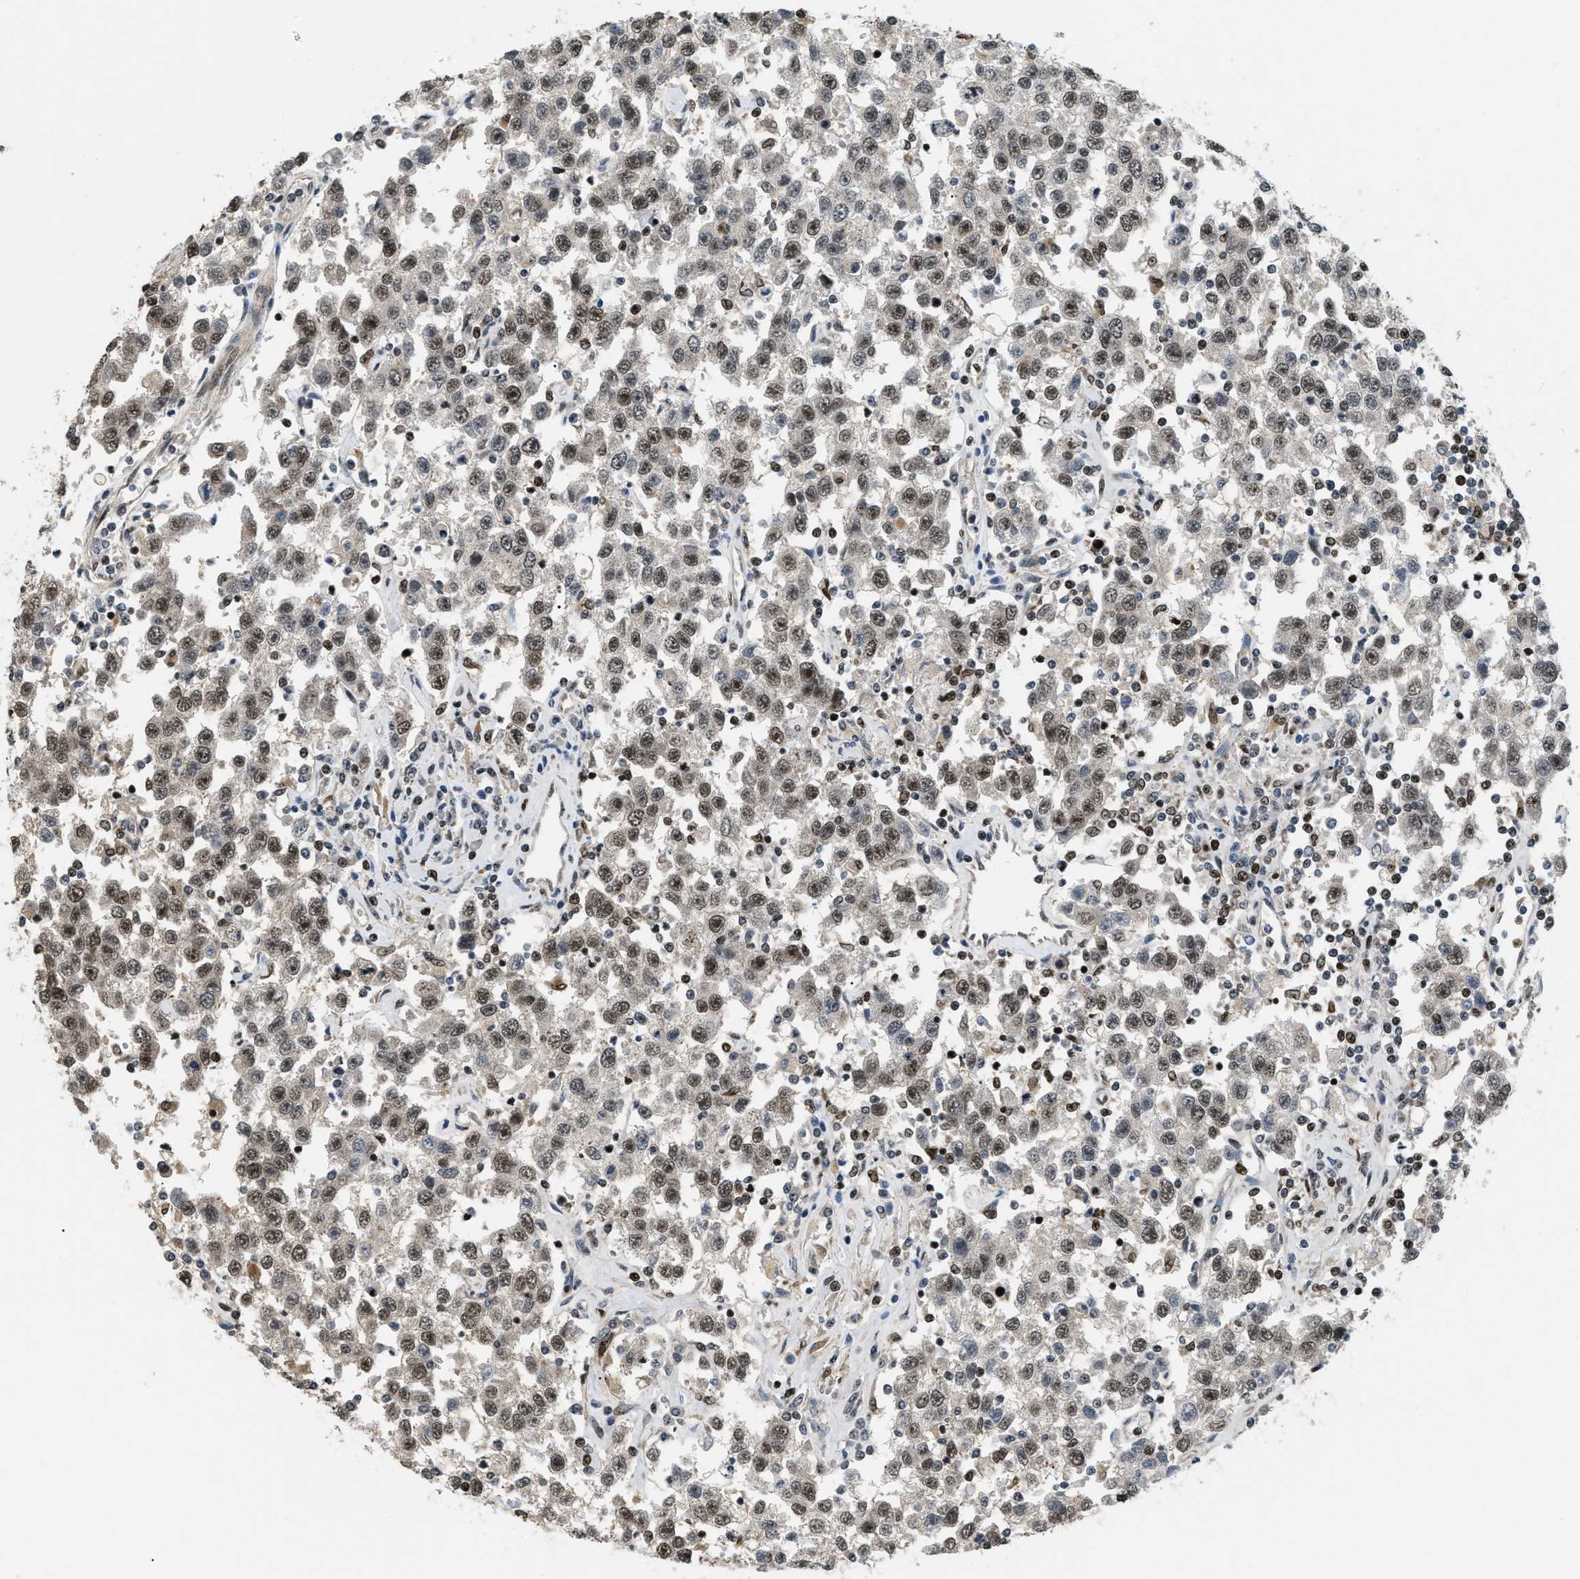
{"staining": {"intensity": "moderate", "quantity": ">75%", "location": "nuclear"}, "tissue": "testis cancer", "cell_type": "Tumor cells", "image_type": "cancer", "snomed": [{"axis": "morphology", "description": "Seminoma, NOS"}, {"axis": "topography", "description": "Testis"}], "caption": "The immunohistochemical stain labels moderate nuclear staining in tumor cells of seminoma (testis) tissue.", "gene": "LTA4H", "patient": {"sex": "male", "age": 41}}